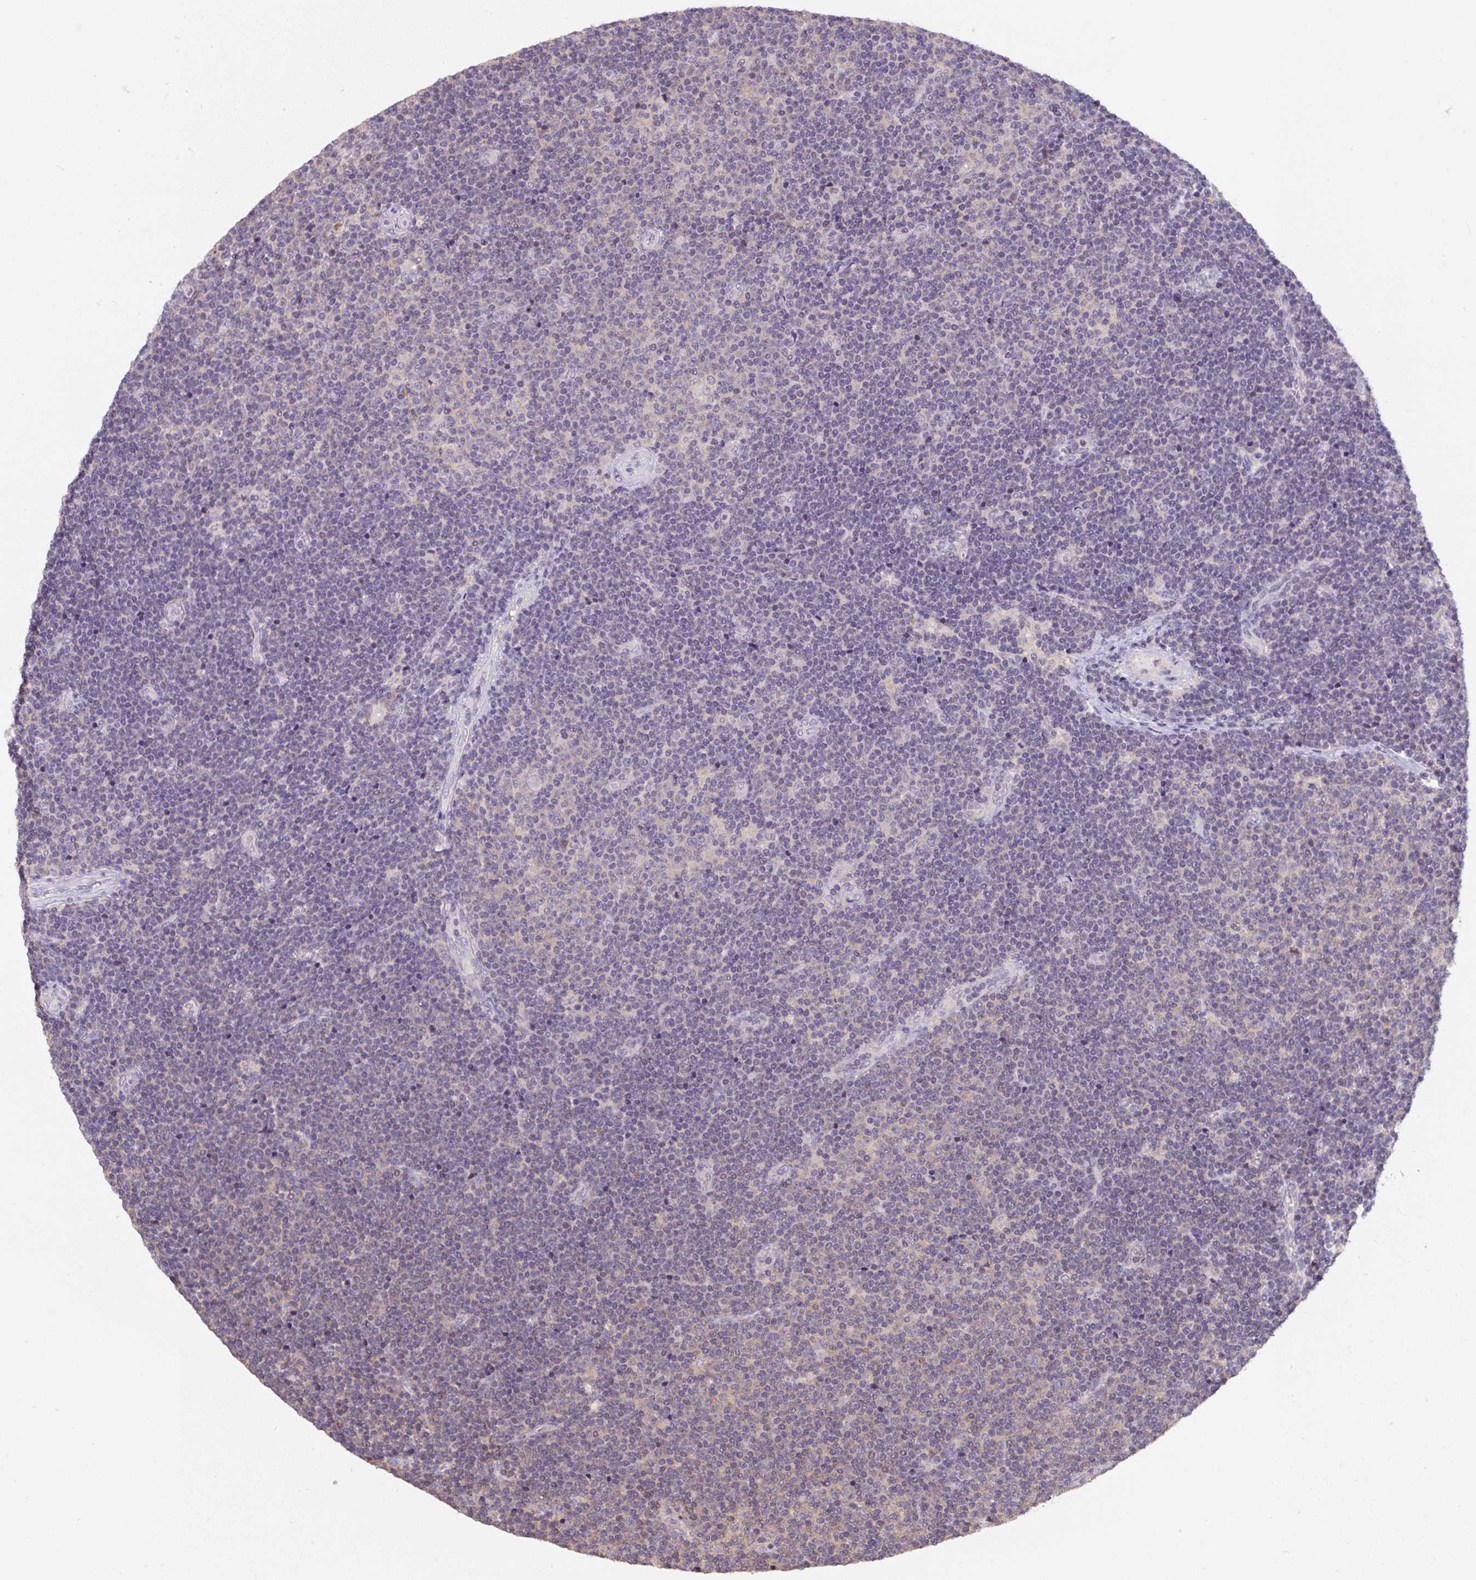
{"staining": {"intensity": "negative", "quantity": "none", "location": "none"}, "tissue": "lymphoma", "cell_type": "Tumor cells", "image_type": "cancer", "snomed": [{"axis": "morphology", "description": "Malignant lymphoma, non-Hodgkin's type, Low grade"}, {"axis": "topography", "description": "Lymph node"}], "caption": "There is no significant positivity in tumor cells of lymphoma. Brightfield microscopy of immunohistochemistry stained with DAB (brown) and hematoxylin (blue), captured at high magnification.", "gene": "ST13", "patient": {"sex": "male", "age": 48}}